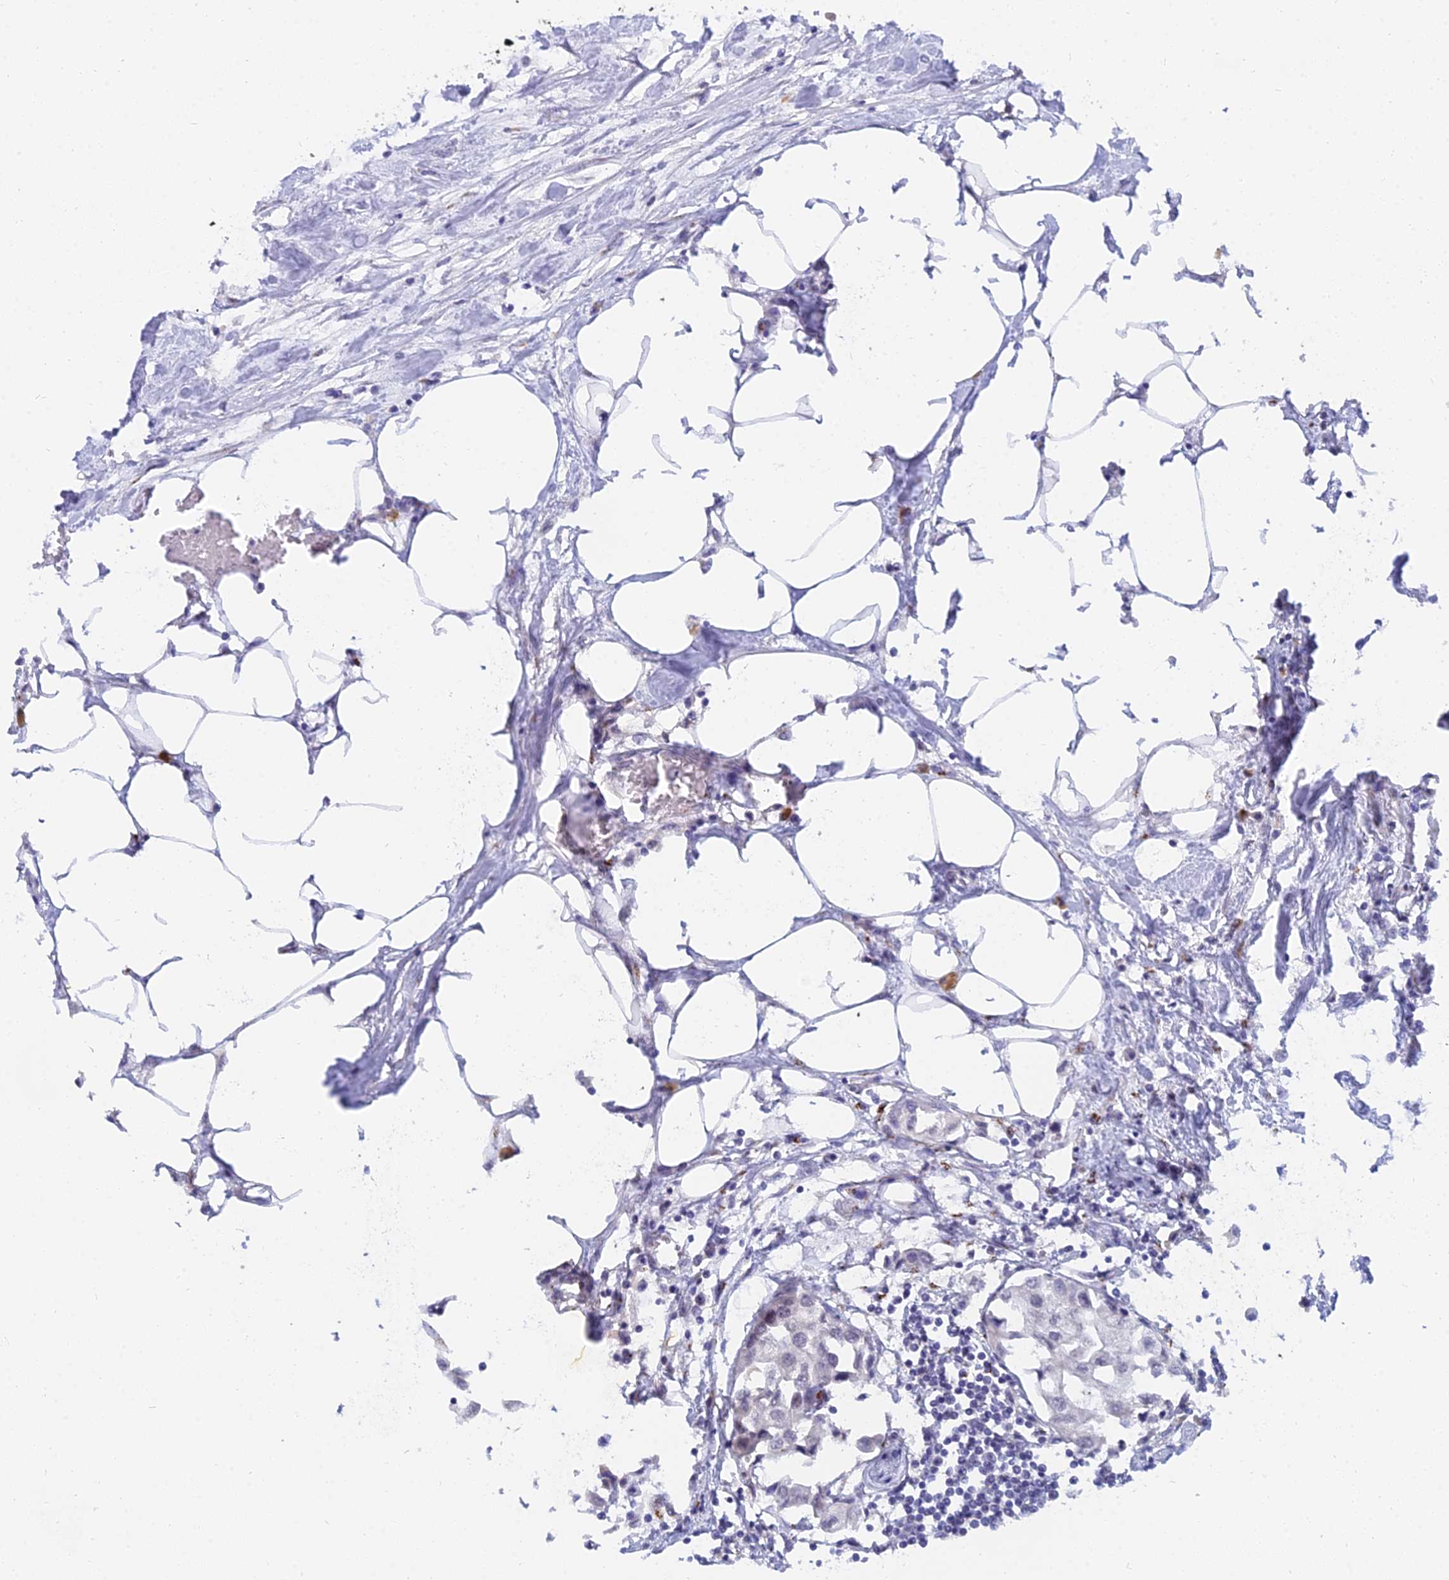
{"staining": {"intensity": "negative", "quantity": "none", "location": "none"}, "tissue": "urothelial cancer", "cell_type": "Tumor cells", "image_type": "cancer", "snomed": [{"axis": "morphology", "description": "Urothelial carcinoma, High grade"}, {"axis": "topography", "description": "Urinary bladder"}], "caption": "The immunohistochemistry image has no significant expression in tumor cells of urothelial carcinoma (high-grade) tissue.", "gene": "THOC3", "patient": {"sex": "male", "age": 64}}